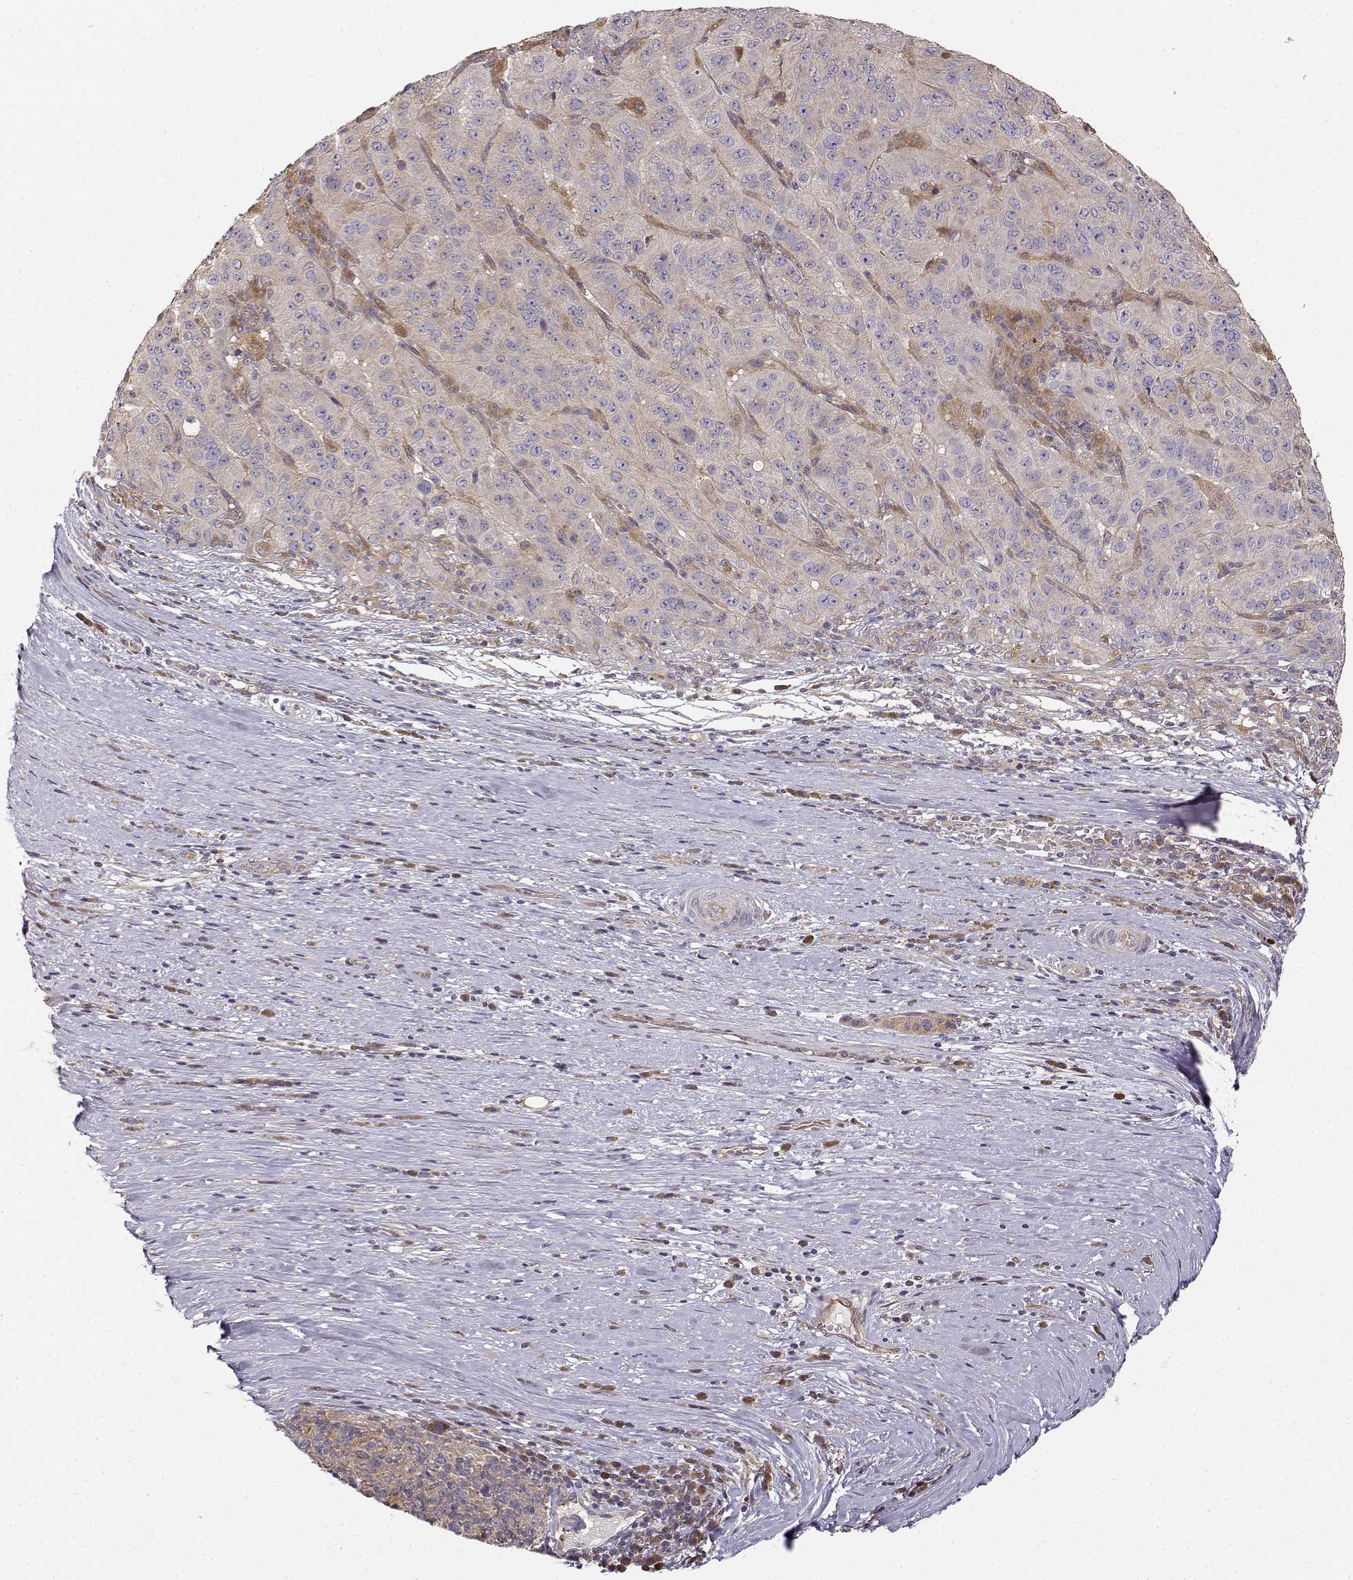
{"staining": {"intensity": "moderate", "quantity": "<25%", "location": "cytoplasmic/membranous"}, "tissue": "pancreatic cancer", "cell_type": "Tumor cells", "image_type": "cancer", "snomed": [{"axis": "morphology", "description": "Adenocarcinoma, NOS"}, {"axis": "topography", "description": "Pancreas"}], "caption": "Immunohistochemical staining of pancreatic adenocarcinoma exhibits low levels of moderate cytoplasmic/membranous expression in about <25% of tumor cells. Nuclei are stained in blue.", "gene": "CRIM1", "patient": {"sex": "male", "age": 63}}